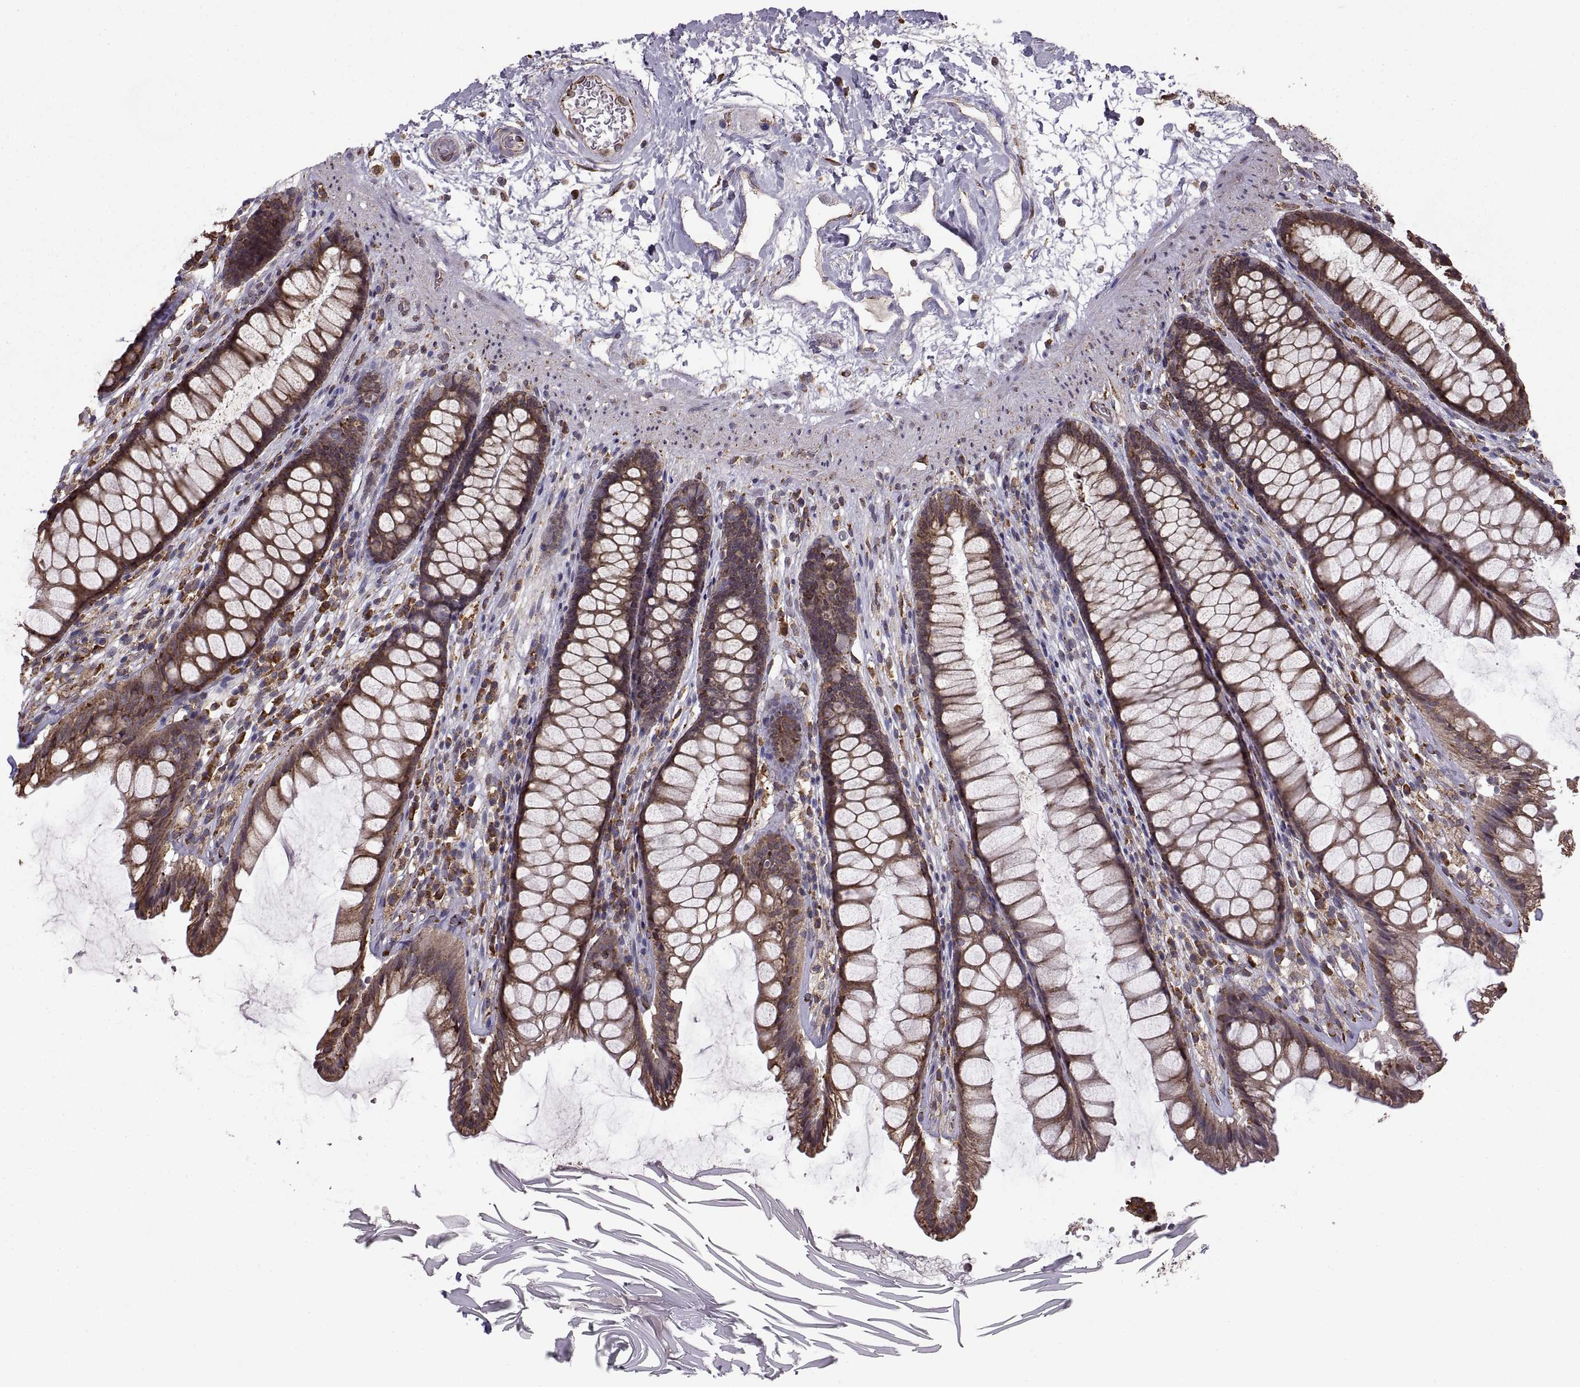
{"staining": {"intensity": "strong", "quantity": ">75%", "location": "cytoplasmic/membranous"}, "tissue": "rectum", "cell_type": "Glandular cells", "image_type": "normal", "snomed": [{"axis": "morphology", "description": "Normal tissue, NOS"}, {"axis": "topography", "description": "Rectum"}], "caption": "IHC histopathology image of unremarkable rectum: human rectum stained using IHC exhibits high levels of strong protein expression localized specifically in the cytoplasmic/membranous of glandular cells, appearing as a cytoplasmic/membranous brown color.", "gene": "PDIA3", "patient": {"sex": "male", "age": 72}}